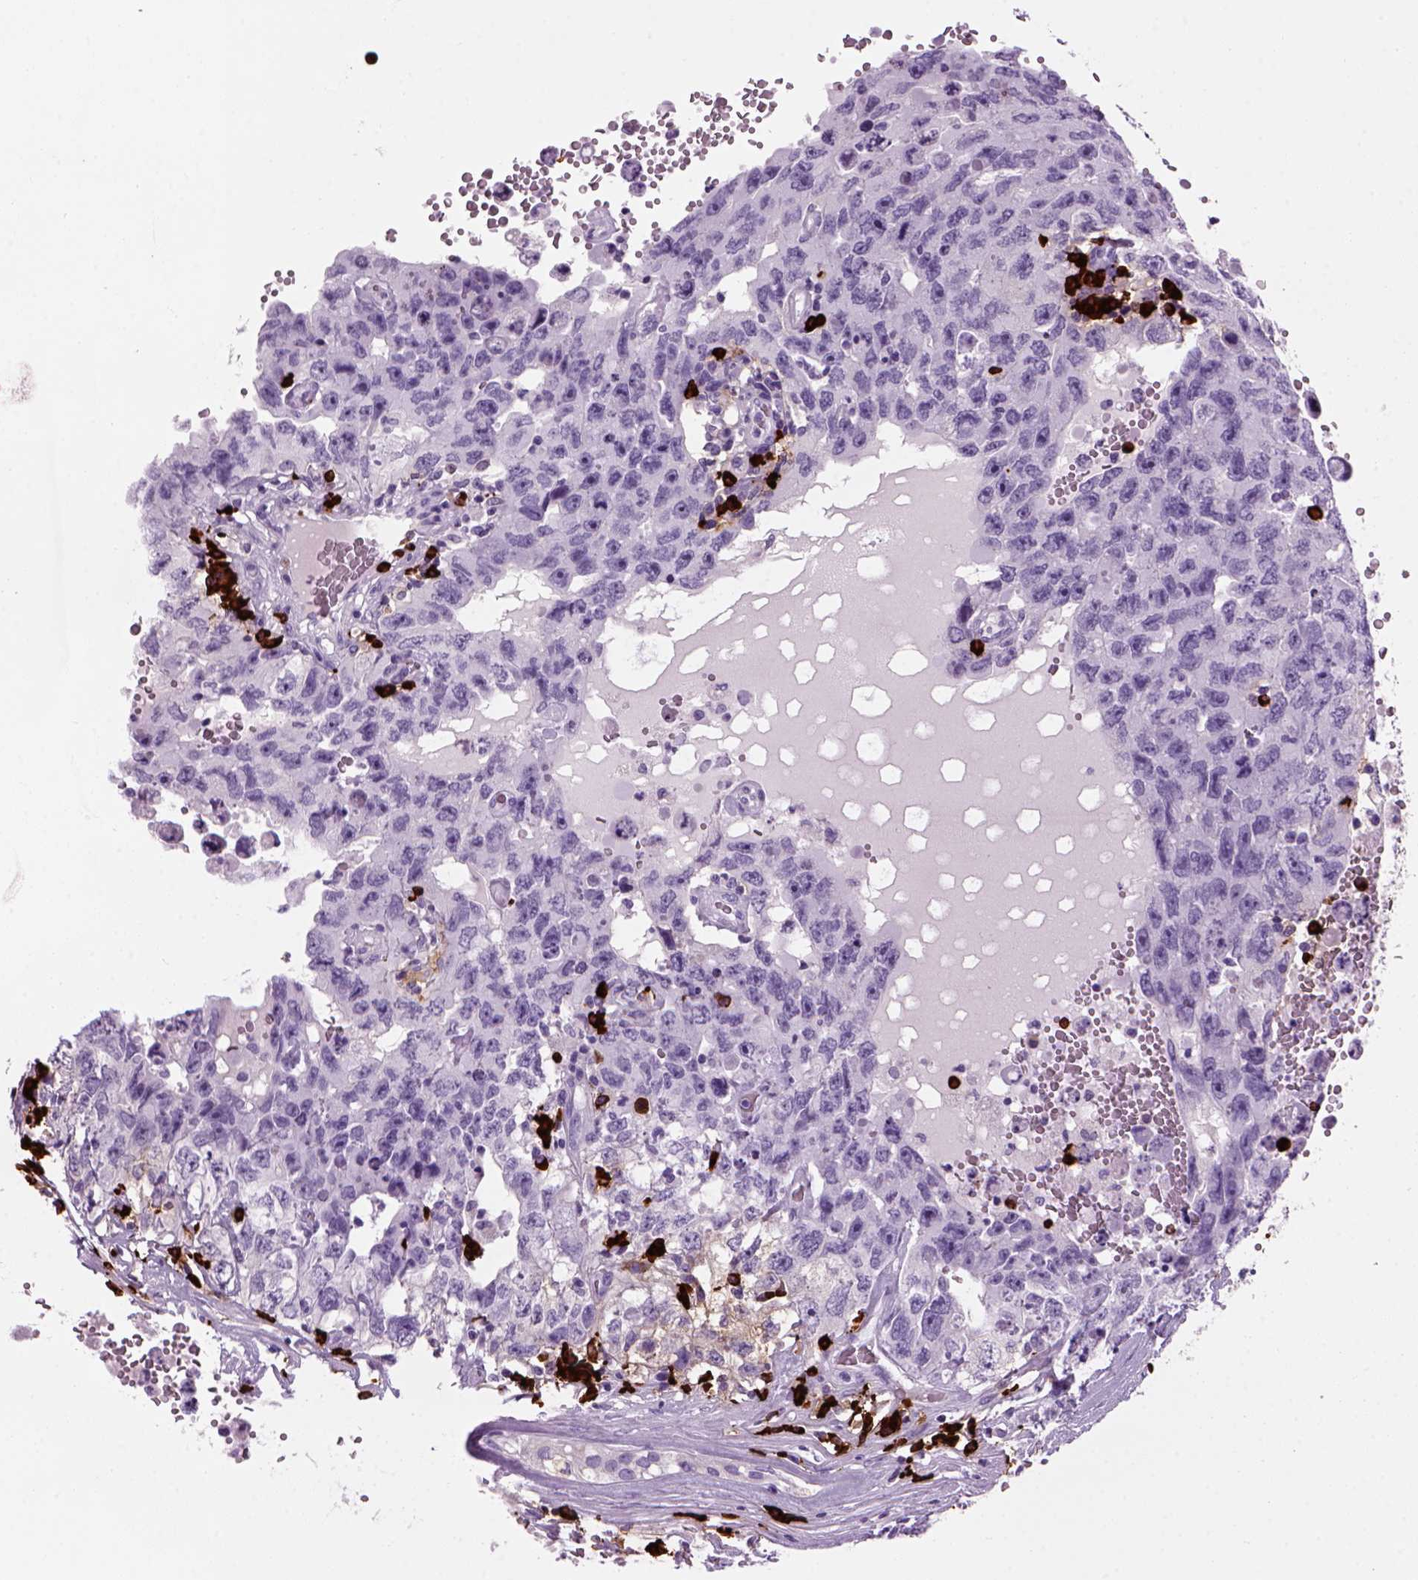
{"staining": {"intensity": "negative", "quantity": "none", "location": "none"}, "tissue": "testis cancer", "cell_type": "Tumor cells", "image_type": "cancer", "snomed": [{"axis": "morphology", "description": "Carcinoma, Embryonal, NOS"}, {"axis": "topography", "description": "Testis"}], "caption": "DAB immunohistochemical staining of human embryonal carcinoma (testis) shows no significant staining in tumor cells. (Stains: DAB (3,3'-diaminobenzidine) immunohistochemistry with hematoxylin counter stain, Microscopy: brightfield microscopy at high magnification).", "gene": "MZB1", "patient": {"sex": "male", "age": 26}}